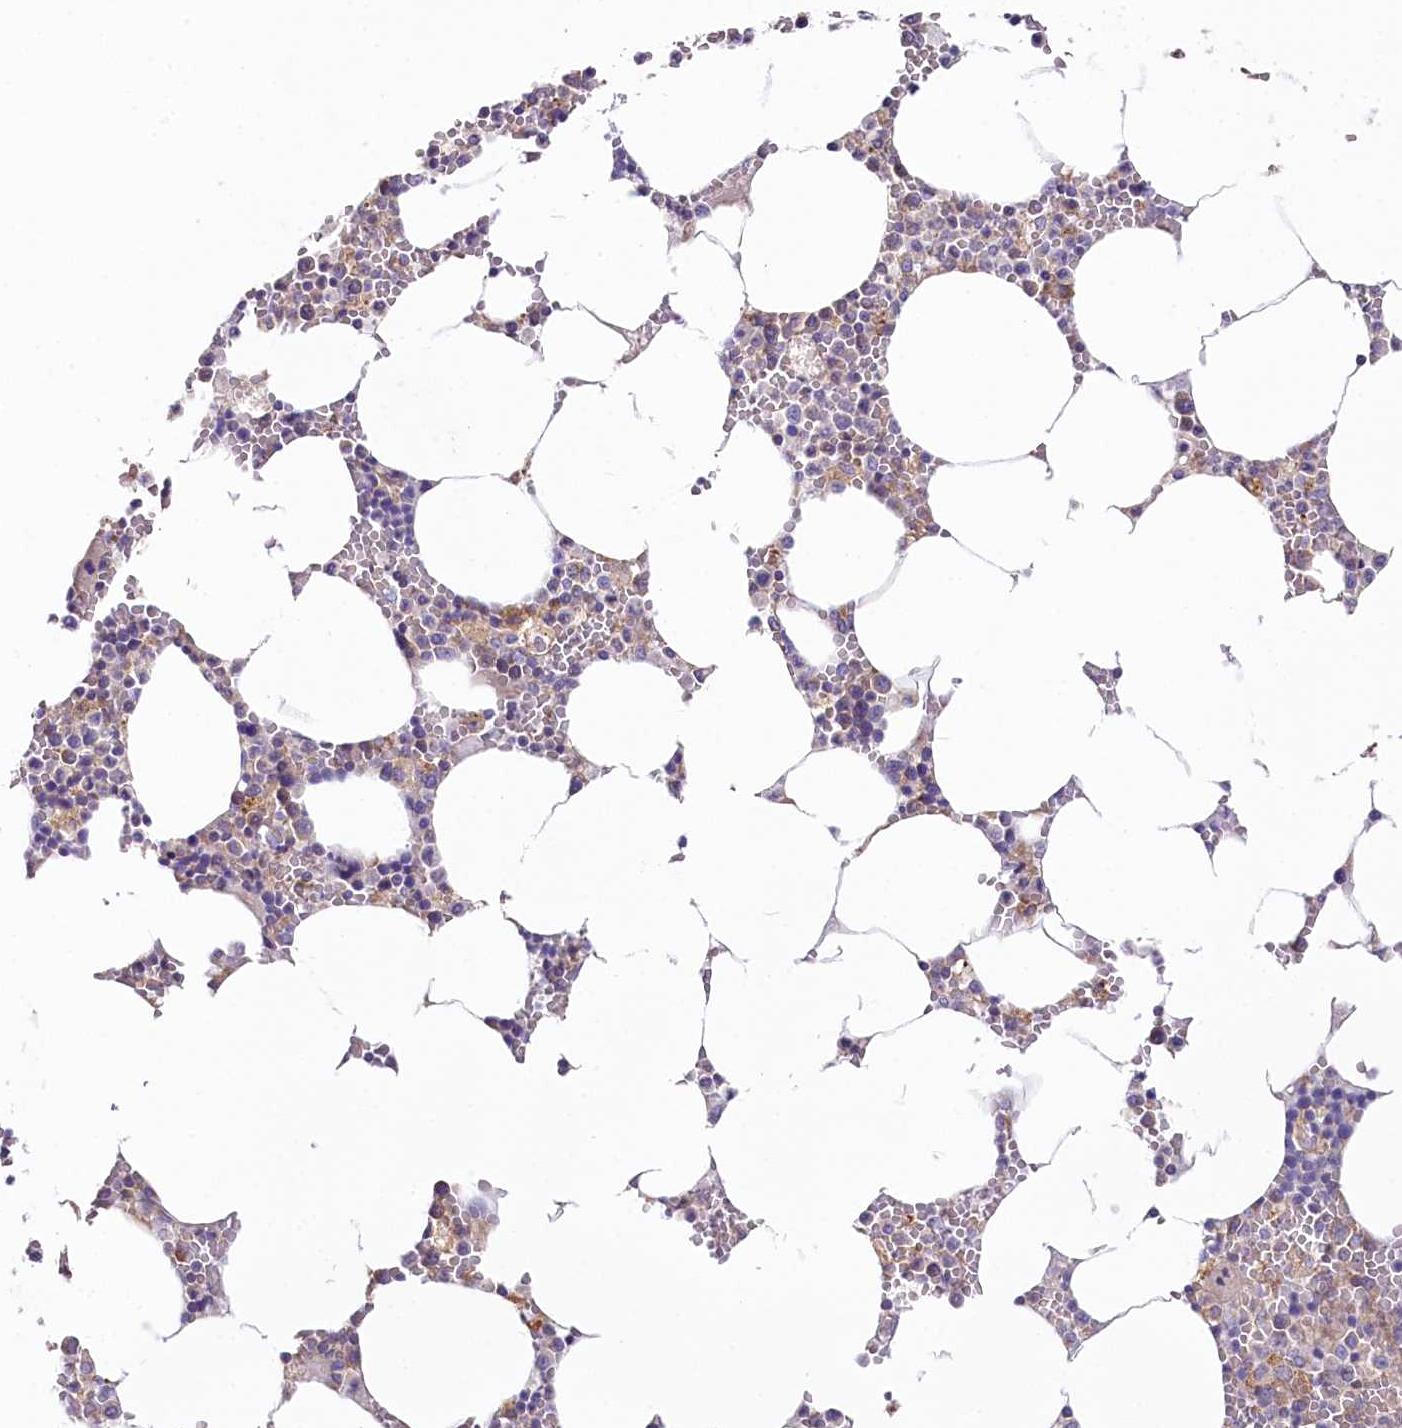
{"staining": {"intensity": "negative", "quantity": "none", "location": "none"}, "tissue": "bone marrow", "cell_type": "Hematopoietic cells", "image_type": "normal", "snomed": [{"axis": "morphology", "description": "Normal tissue, NOS"}, {"axis": "topography", "description": "Bone marrow"}], "caption": "A photomicrograph of bone marrow stained for a protein shows no brown staining in hematopoietic cells.", "gene": "STX6", "patient": {"sex": "male", "age": 70}}